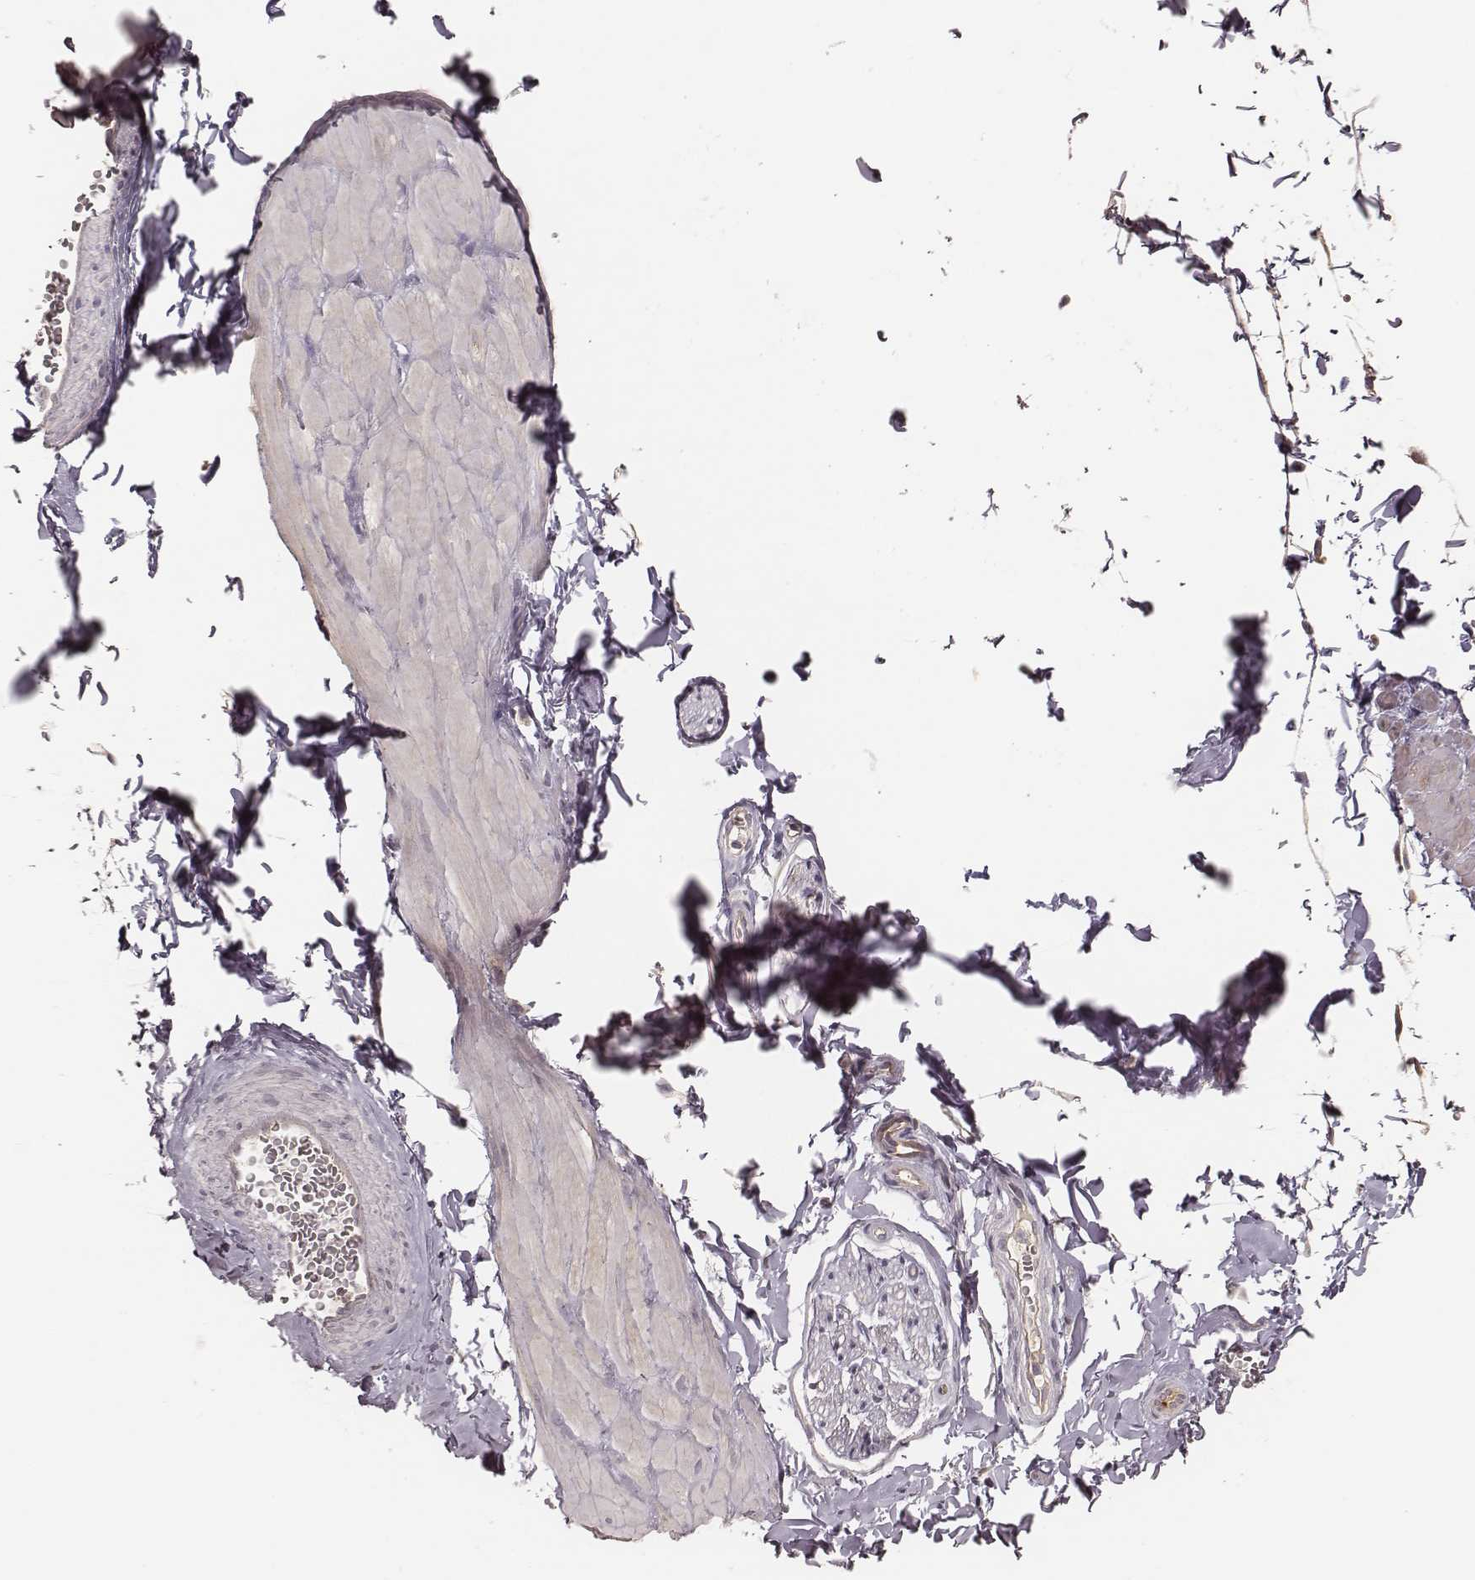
{"staining": {"intensity": "negative", "quantity": "none", "location": "none"}, "tissue": "adipose tissue", "cell_type": "Adipocytes", "image_type": "normal", "snomed": [{"axis": "morphology", "description": "Normal tissue, NOS"}, {"axis": "topography", "description": "Smooth muscle"}, {"axis": "topography", "description": "Peripheral nerve tissue"}], "caption": "Immunohistochemistry (IHC) histopathology image of unremarkable human adipose tissue stained for a protein (brown), which exhibits no expression in adipocytes. Nuclei are stained in blue.", "gene": "CARS1", "patient": {"sex": "male", "age": 22}}